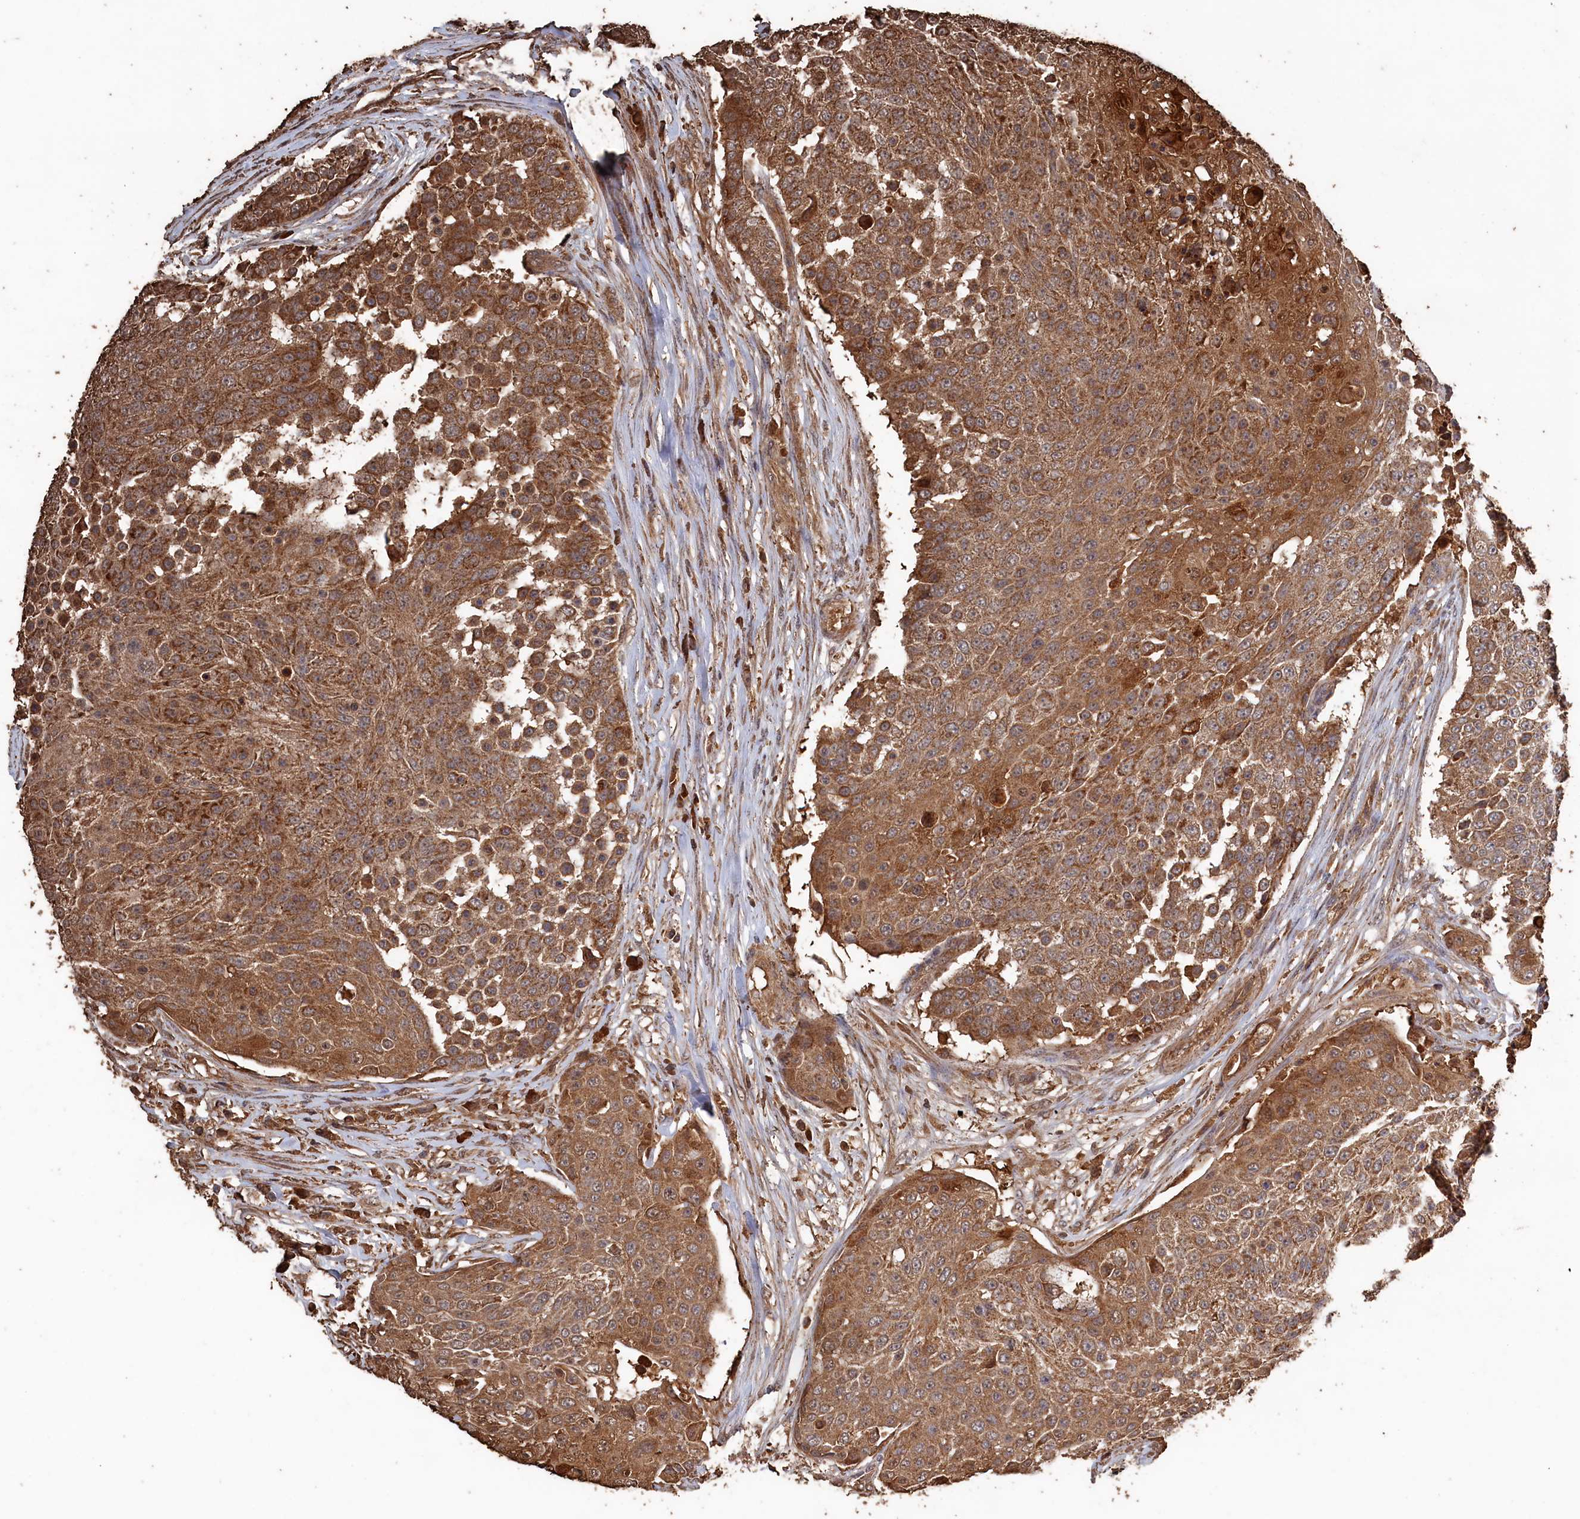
{"staining": {"intensity": "moderate", "quantity": ">75%", "location": "cytoplasmic/membranous"}, "tissue": "urothelial cancer", "cell_type": "Tumor cells", "image_type": "cancer", "snomed": [{"axis": "morphology", "description": "Urothelial carcinoma, High grade"}, {"axis": "topography", "description": "Urinary bladder"}], "caption": "A brown stain labels moderate cytoplasmic/membranous expression of a protein in human high-grade urothelial carcinoma tumor cells.", "gene": "SNX33", "patient": {"sex": "female", "age": 63}}